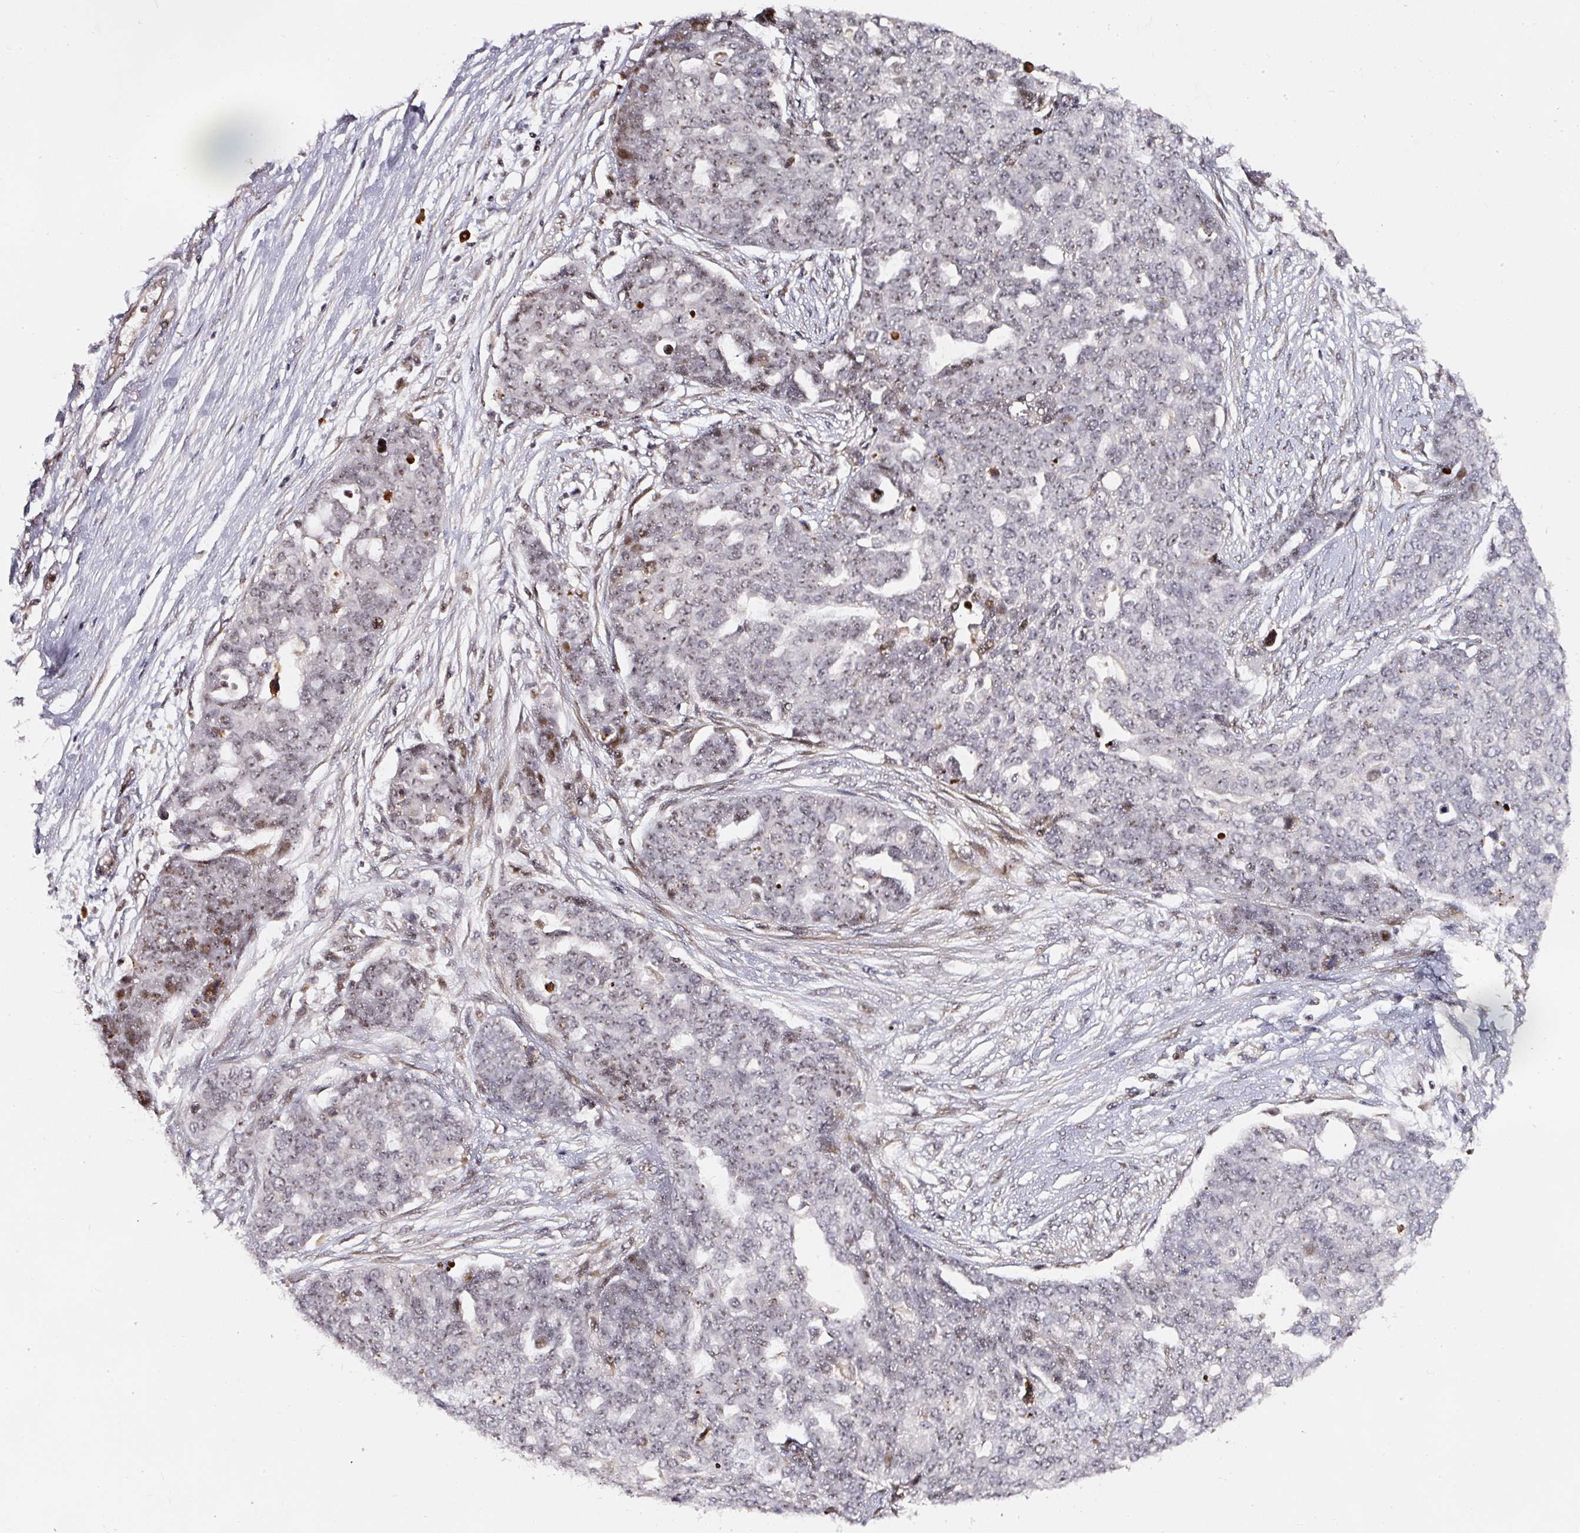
{"staining": {"intensity": "weak", "quantity": "25%-75%", "location": "nuclear"}, "tissue": "ovarian cancer", "cell_type": "Tumor cells", "image_type": "cancer", "snomed": [{"axis": "morphology", "description": "Cystadenocarcinoma, serous, NOS"}, {"axis": "topography", "description": "Soft tissue"}, {"axis": "topography", "description": "Ovary"}], "caption": "There is low levels of weak nuclear positivity in tumor cells of ovarian cancer (serous cystadenocarcinoma), as demonstrated by immunohistochemical staining (brown color).", "gene": "MXRA8", "patient": {"sex": "female", "age": 57}}